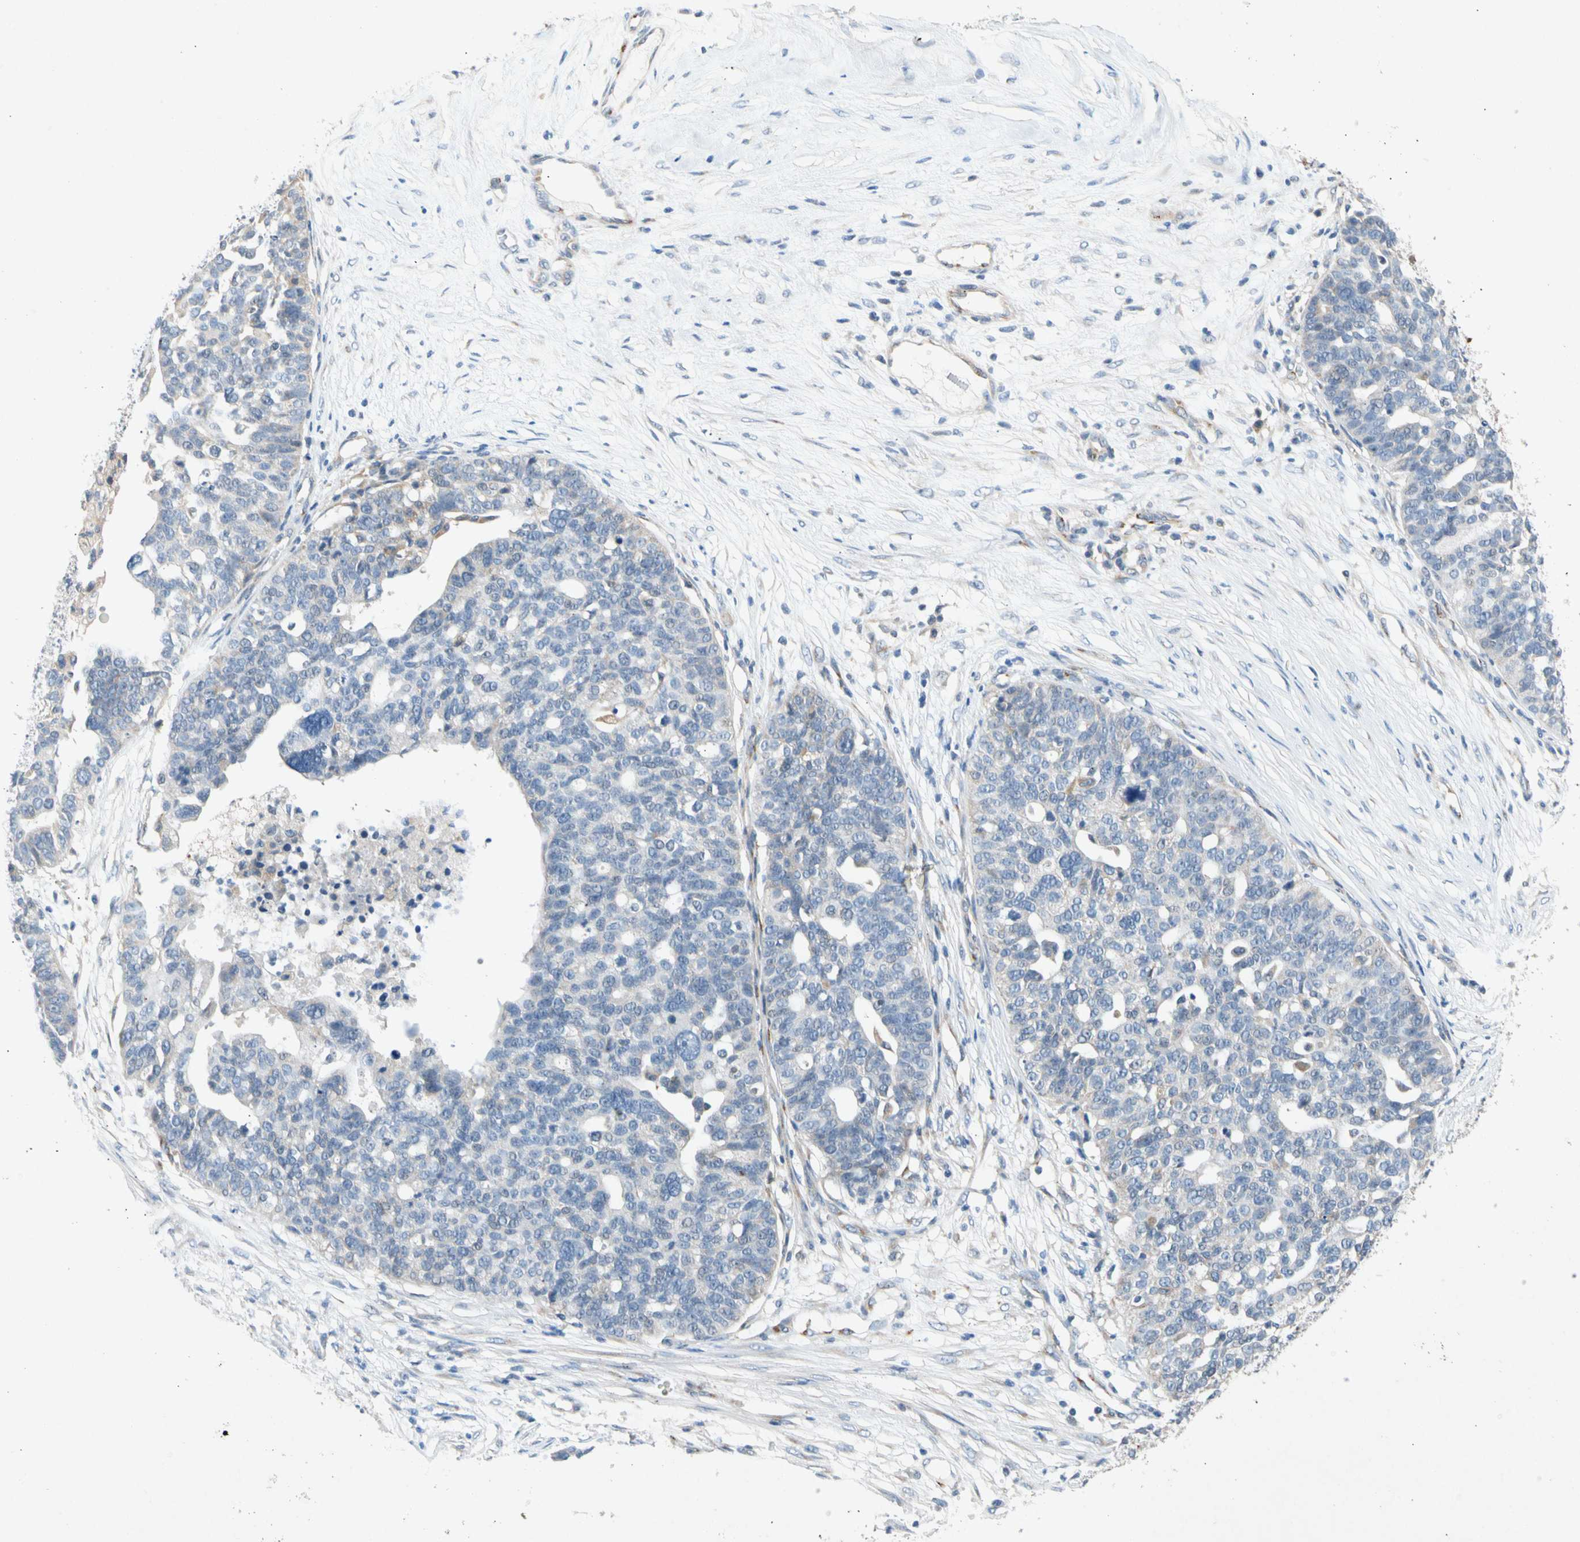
{"staining": {"intensity": "negative", "quantity": "none", "location": "none"}, "tissue": "ovarian cancer", "cell_type": "Tumor cells", "image_type": "cancer", "snomed": [{"axis": "morphology", "description": "Cystadenocarcinoma, serous, NOS"}, {"axis": "topography", "description": "Ovary"}], "caption": "An immunohistochemistry image of serous cystadenocarcinoma (ovarian) is shown. There is no staining in tumor cells of serous cystadenocarcinoma (ovarian).", "gene": "GASK1B", "patient": {"sex": "female", "age": 59}}